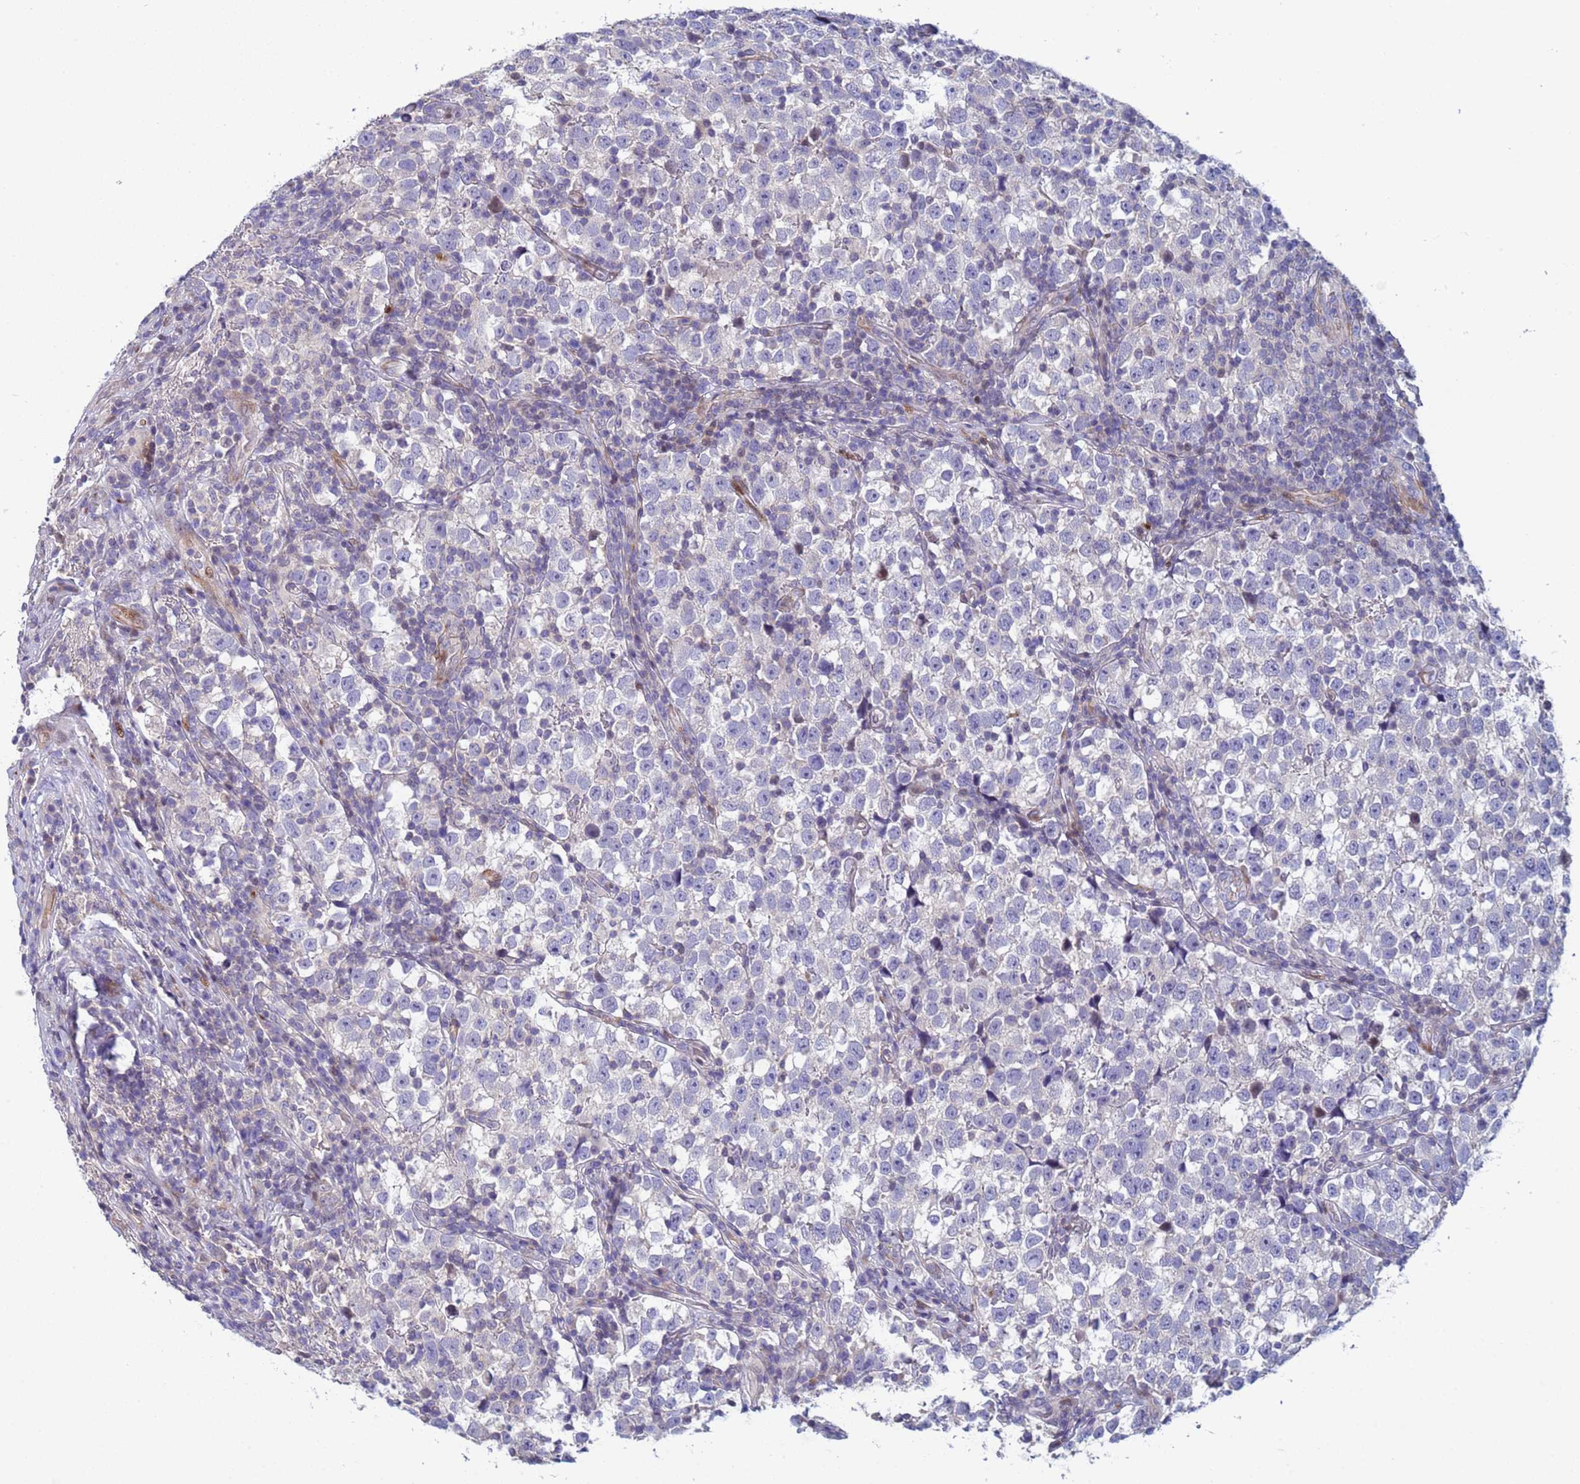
{"staining": {"intensity": "negative", "quantity": "none", "location": "none"}, "tissue": "testis cancer", "cell_type": "Tumor cells", "image_type": "cancer", "snomed": [{"axis": "morphology", "description": "Normal tissue, NOS"}, {"axis": "morphology", "description": "Seminoma, NOS"}, {"axis": "topography", "description": "Testis"}], "caption": "High power microscopy histopathology image of an immunohistochemistry (IHC) histopathology image of testis cancer (seminoma), revealing no significant positivity in tumor cells.", "gene": "PPP6R1", "patient": {"sex": "male", "age": 43}}